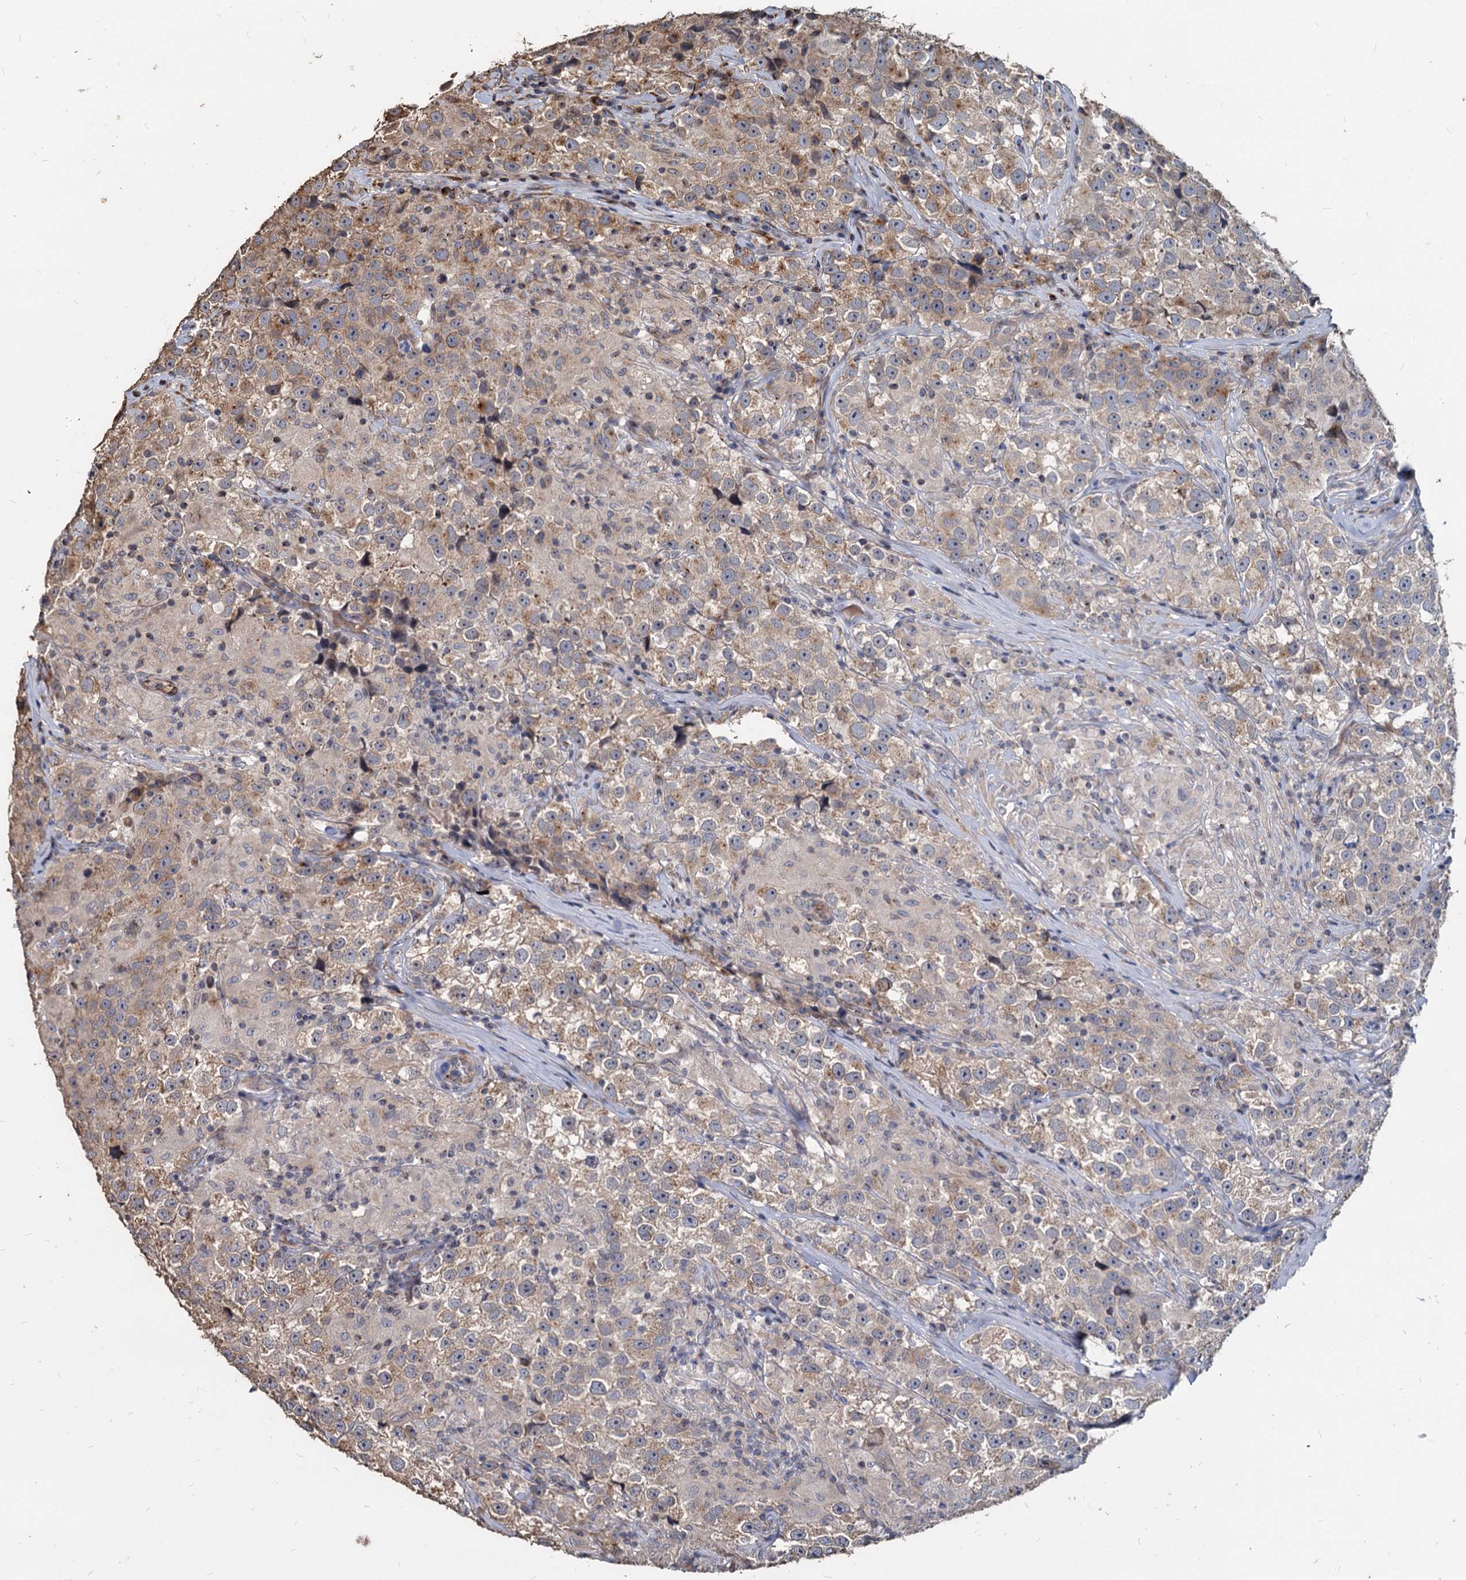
{"staining": {"intensity": "weak", "quantity": ">75%", "location": "cytoplasmic/membranous"}, "tissue": "testis cancer", "cell_type": "Tumor cells", "image_type": "cancer", "snomed": [{"axis": "morphology", "description": "Seminoma, NOS"}, {"axis": "topography", "description": "Testis"}], "caption": "The photomicrograph exhibits staining of seminoma (testis), revealing weak cytoplasmic/membranous protein staining (brown color) within tumor cells.", "gene": "DEPDC4", "patient": {"sex": "male", "age": 46}}